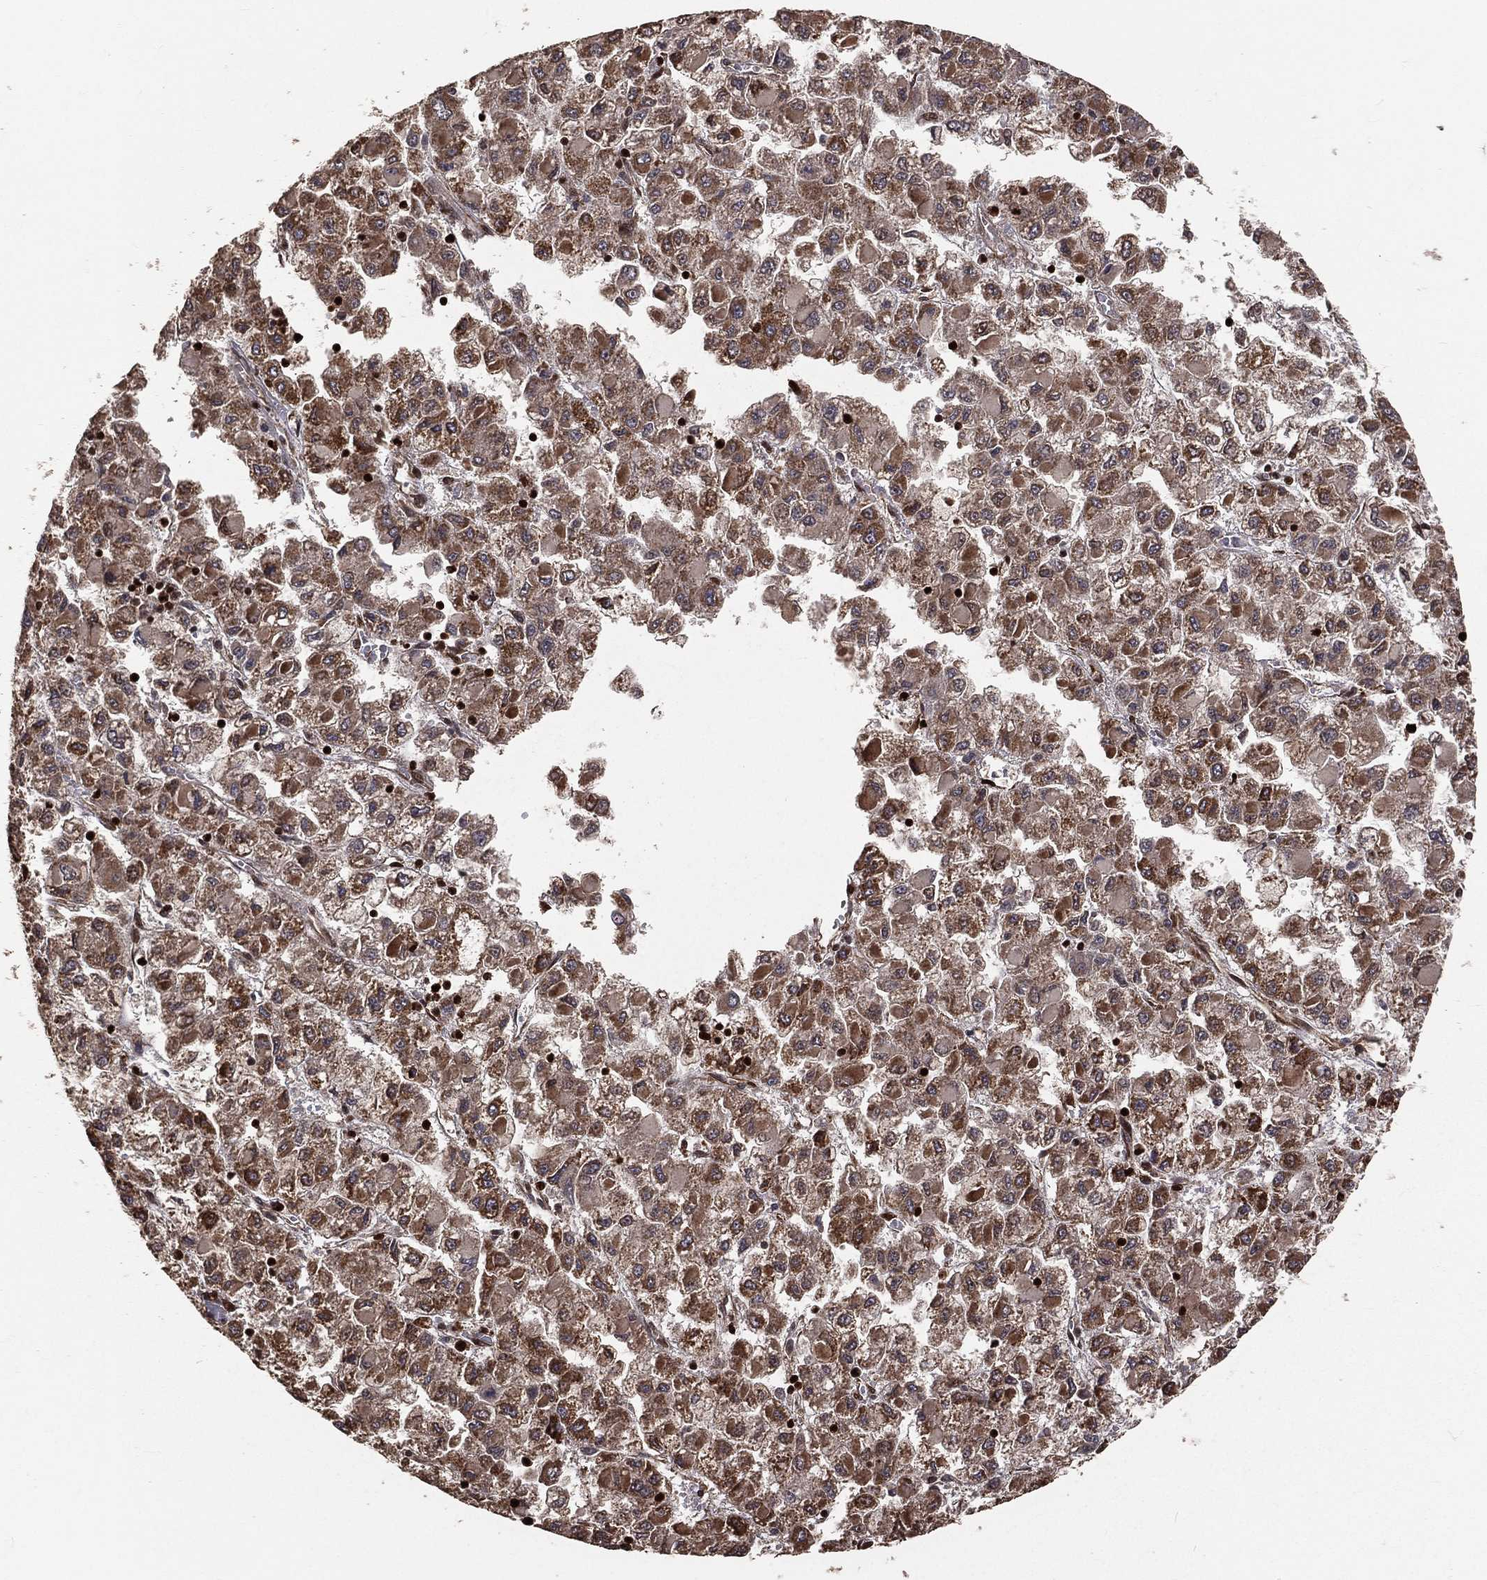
{"staining": {"intensity": "moderate", "quantity": "25%-75%", "location": "cytoplasmic/membranous,nuclear"}, "tissue": "liver cancer", "cell_type": "Tumor cells", "image_type": "cancer", "snomed": [{"axis": "morphology", "description": "Carcinoma, Hepatocellular, NOS"}, {"axis": "topography", "description": "Liver"}], "caption": "Immunohistochemical staining of hepatocellular carcinoma (liver) demonstrates medium levels of moderate cytoplasmic/membranous and nuclear positivity in about 25%-75% of tumor cells.", "gene": "MAPK1", "patient": {"sex": "male", "age": 40}}